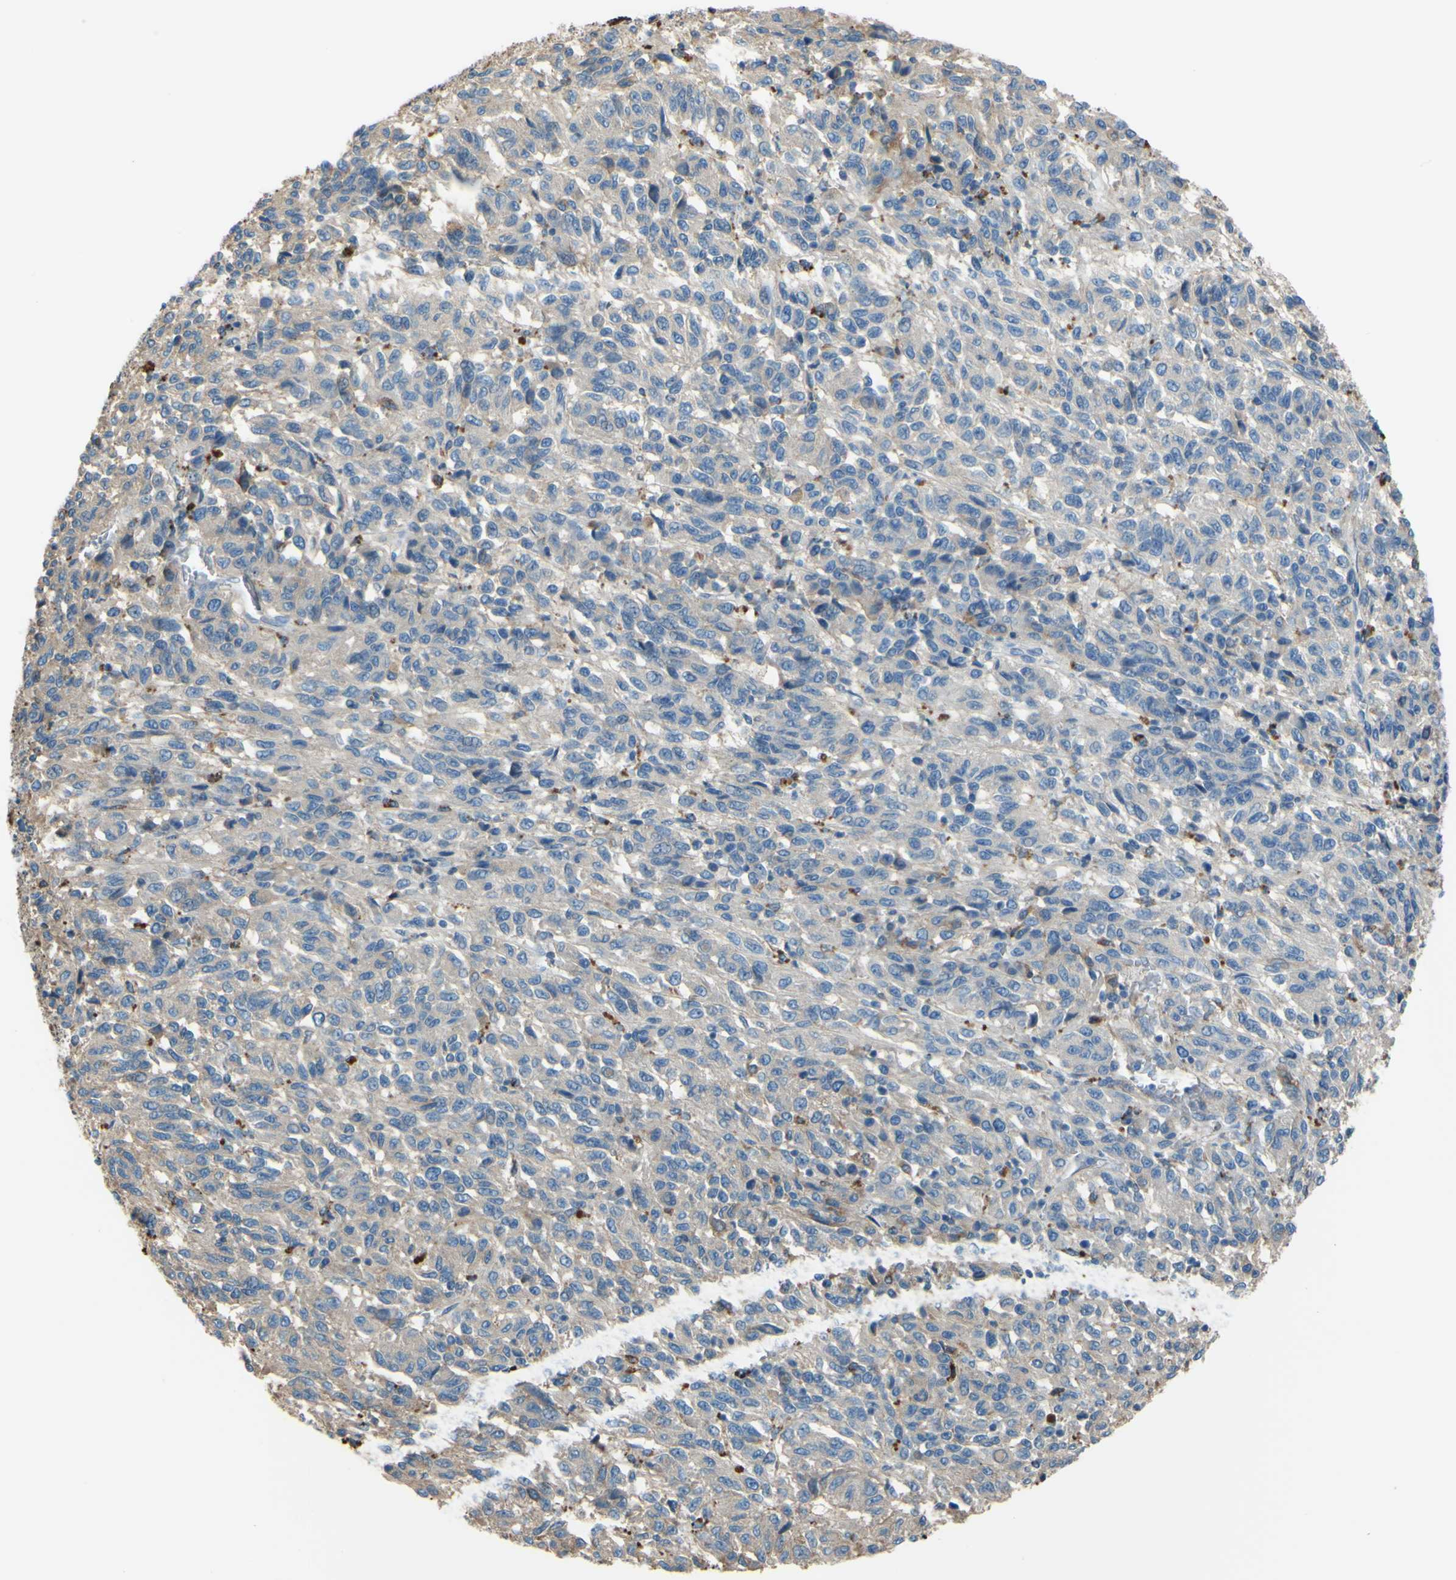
{"staining": {"intensity": "weak", "quantity": "25%-75%", "location": "cytoplasmic/membranous"}, "tissue": "melanoma", "cell_type": "Tumor cells", "image_type": "cancer", "snomed": [{"axis": "morphology", "description": "Malignant melanoma, Metastatic site"}, {"axis": "topography", "description": "Lung"}], "caption": "Malignant melanoma (metastatic site) stained with DAB immunohistochemistry (IHC) shows low levels of weak cytoplasmic/membranous positivity in about 25%-75% of tumor cells. The protein is shown in brown color, while the nuclei are stained blue.", "gene": "CTSD", "patient": {"sex": "male", "age": 64}}